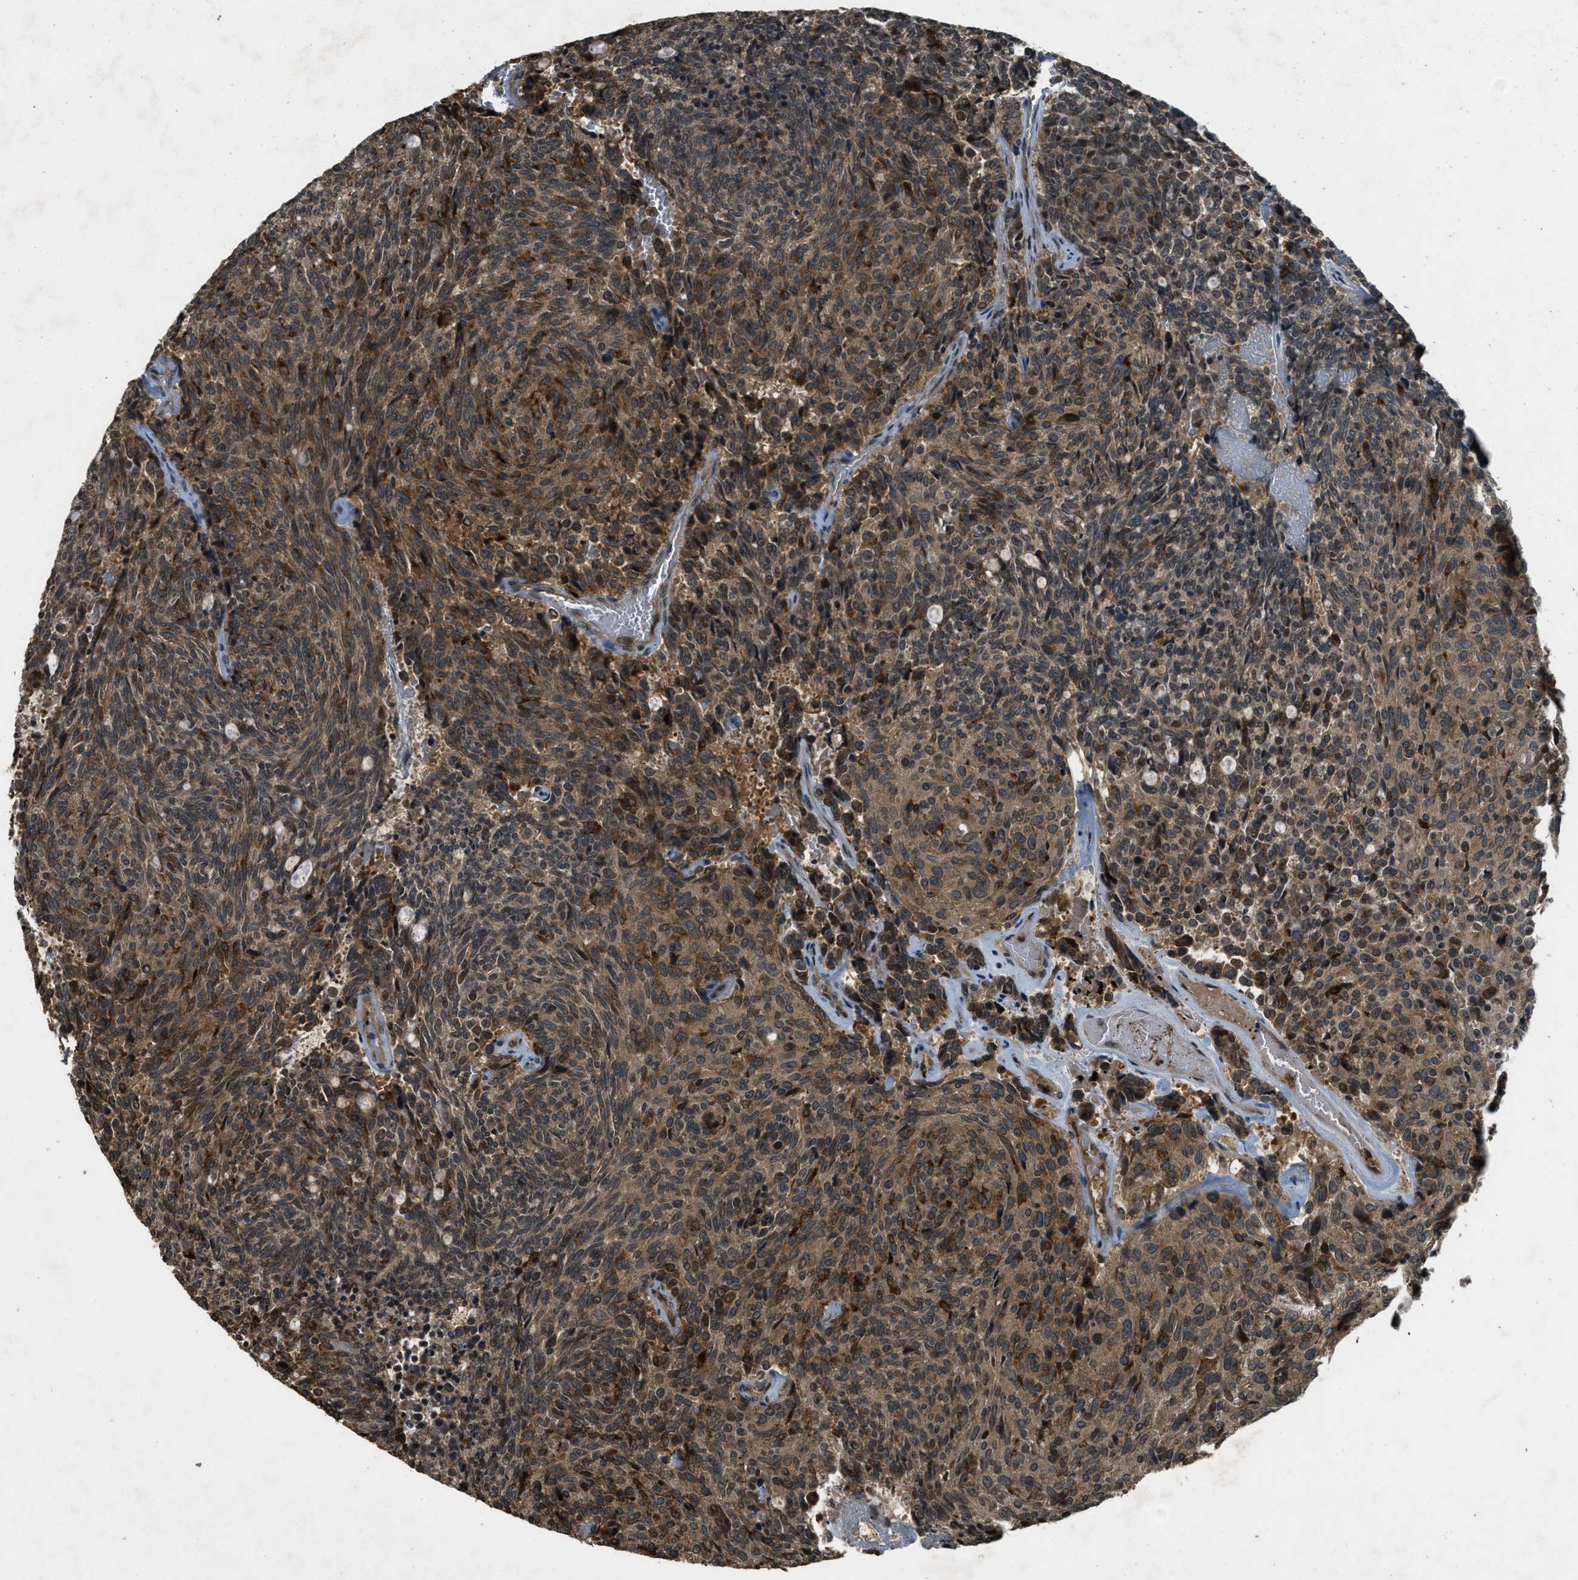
{"staining": {"intensity": "moderate", "quantity": ">75%", "location": "cytoplasmic/membranous"}, "tissue": "carcinoid", "cell_type": "Tumor cells", "image_type": "cancer", "snomed": [{"axis": "morphology", "description": "Carcinoid, malignant, NOS"}, {"axis": "topography", "description": "Pancreas"}], "caption": "DAB immunohistochemical staining of human malignant carcinoid shows moderate cytoplasmic/membranous protein staining in about >75% of tumor cells. The protein is stained brown, and the nuclei are stained in blue (DAB IHC with brightfield microscopy, high magnification).", "gene": "ATG7", "patient": {"sex": "female", "age": 54}}